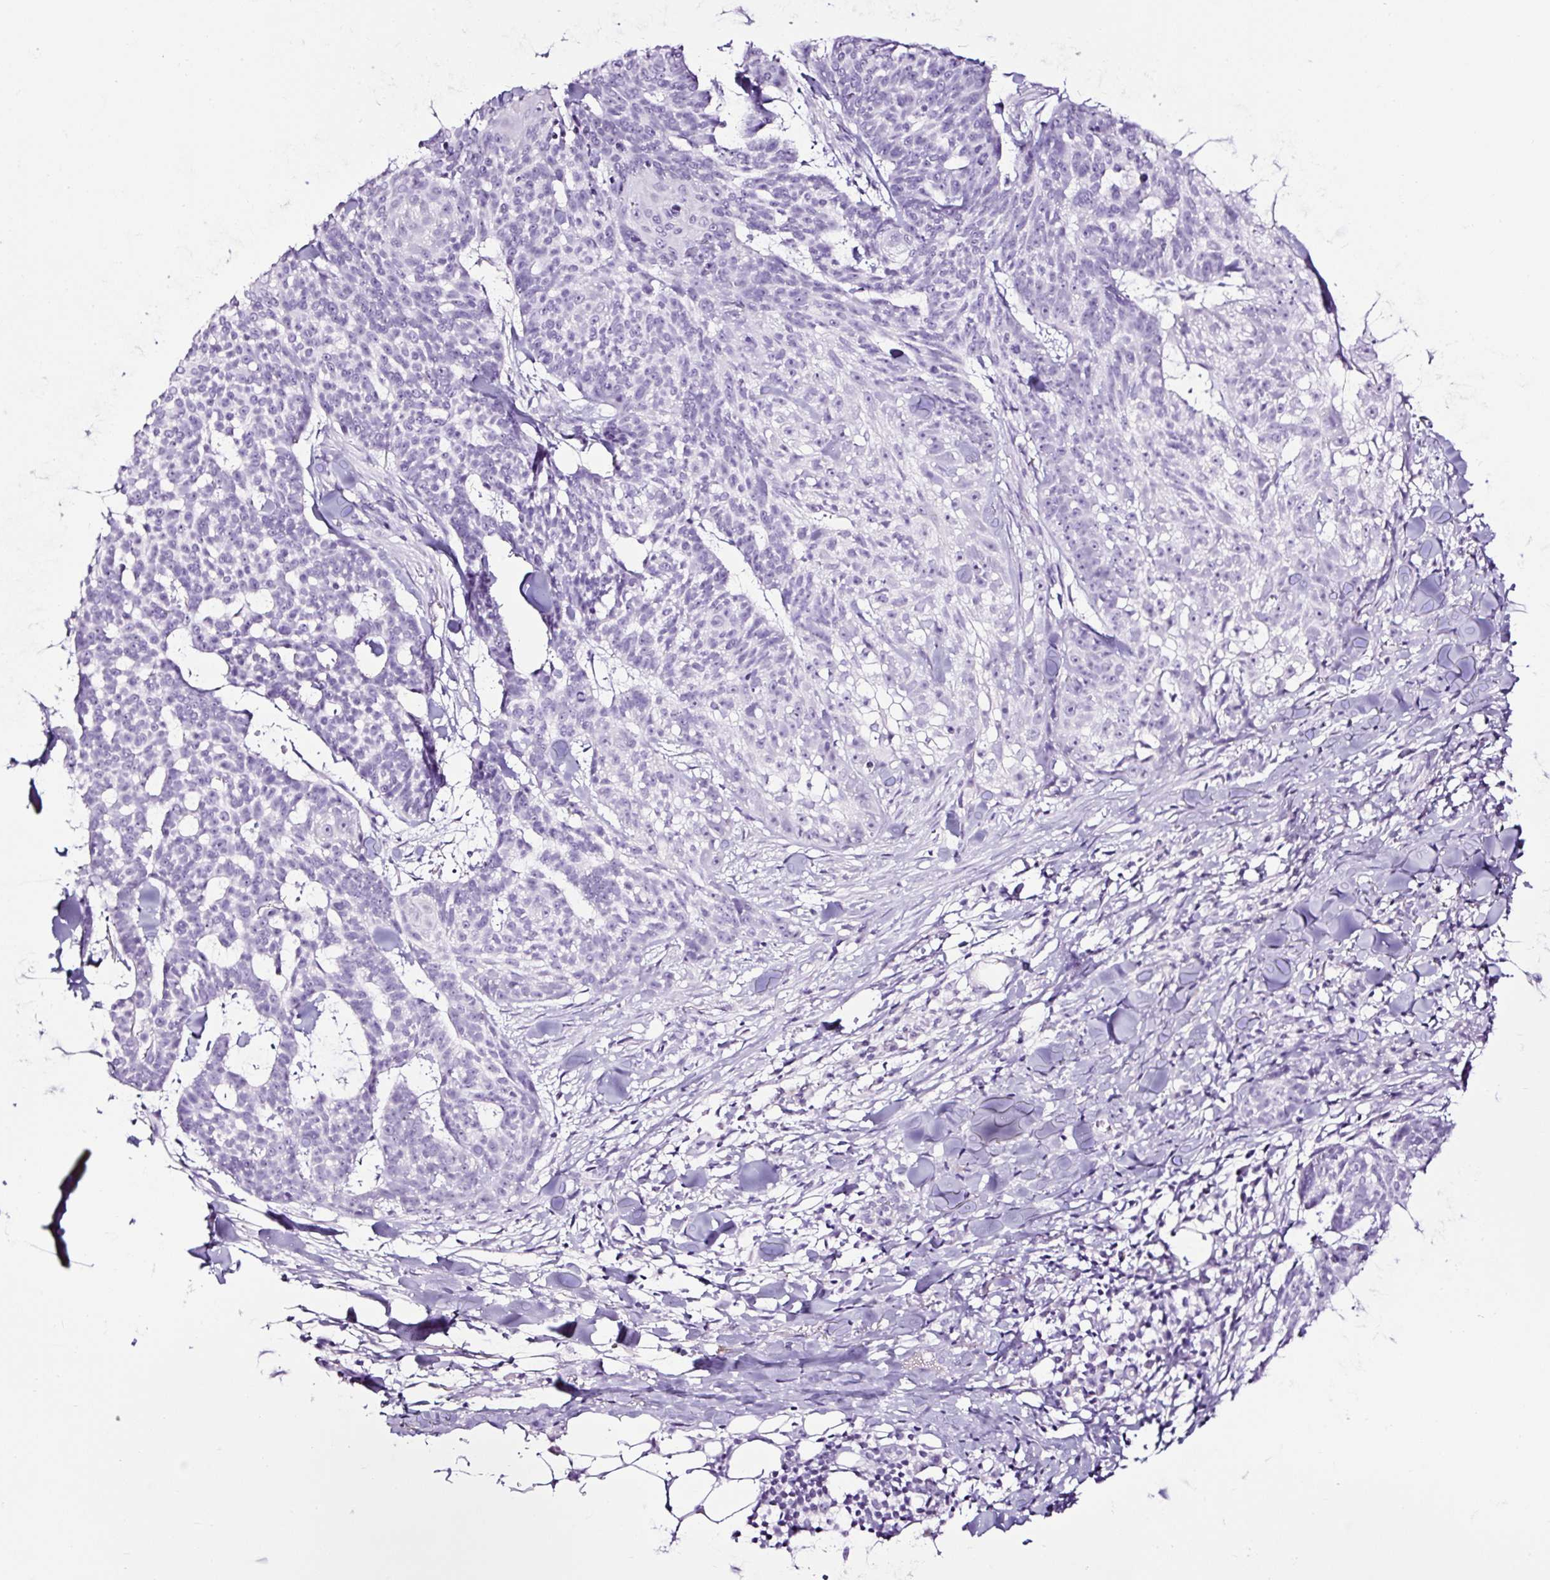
{"staining": {"intensity": "negative", "quantity": "none", "location": "none"}, "tissue": "skin cancer", "cell_type": "Tumor cells", "image_type": "cancer", "snomed": [{"axis": "morphology", "description": "Basal cell carcinoma"}, {"axis": "topography", "description": "Skin"}], "caption": "A high-resolution image shows immunohistochemistry (IHC) staining of basal cell carcinoma (skin), which shows no significant staining in tumor cells.", "gene": "NPHS2", "patient": {"sex": "female", "age": 93}}